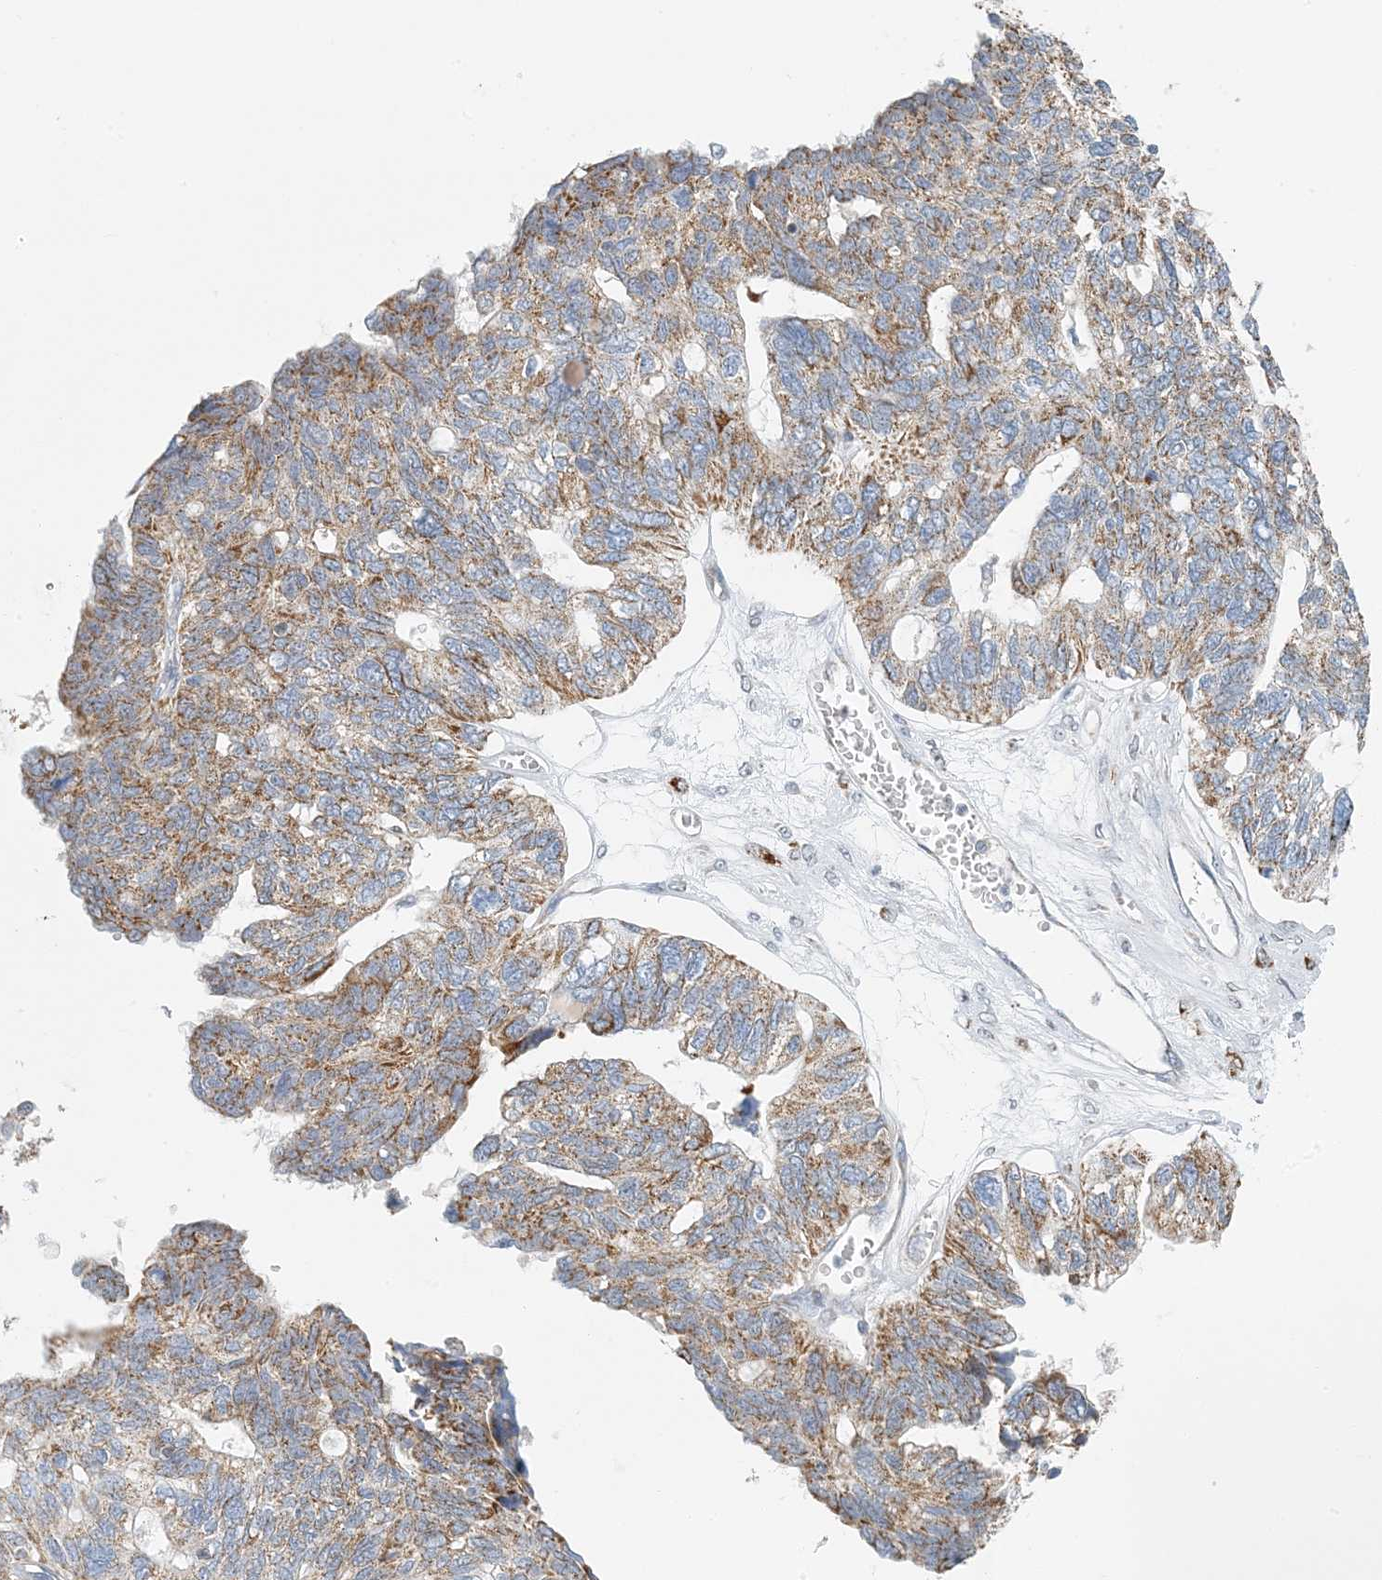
{"staining": {"intensity": "moderate", "quantity": ">75%", "location": "cytoplasmic/membranous"}, "tissue": "ovarian cancer", "cell_type": "Tumor cells", "image_type": "cancer", "snomed": [{"axis": "morphology", "description": "Cystadenocarcinoma, serous, NOS"}, {"axis": "topography", "description": "Ovary"}], "caption": "Immunohistochemical staining of human serous cystadenocarcinoma (ovarian) exhibits medium levels of moderate cytoplasmic/membranous protein positivity in approximately >75% of tumor cells. (DAB (3,3'-diaminobenzidine) = brown stain, brightfield microscopy at high magnification).", "gene": "BDH1", "patient": {"sex": "female", "age": 79}}